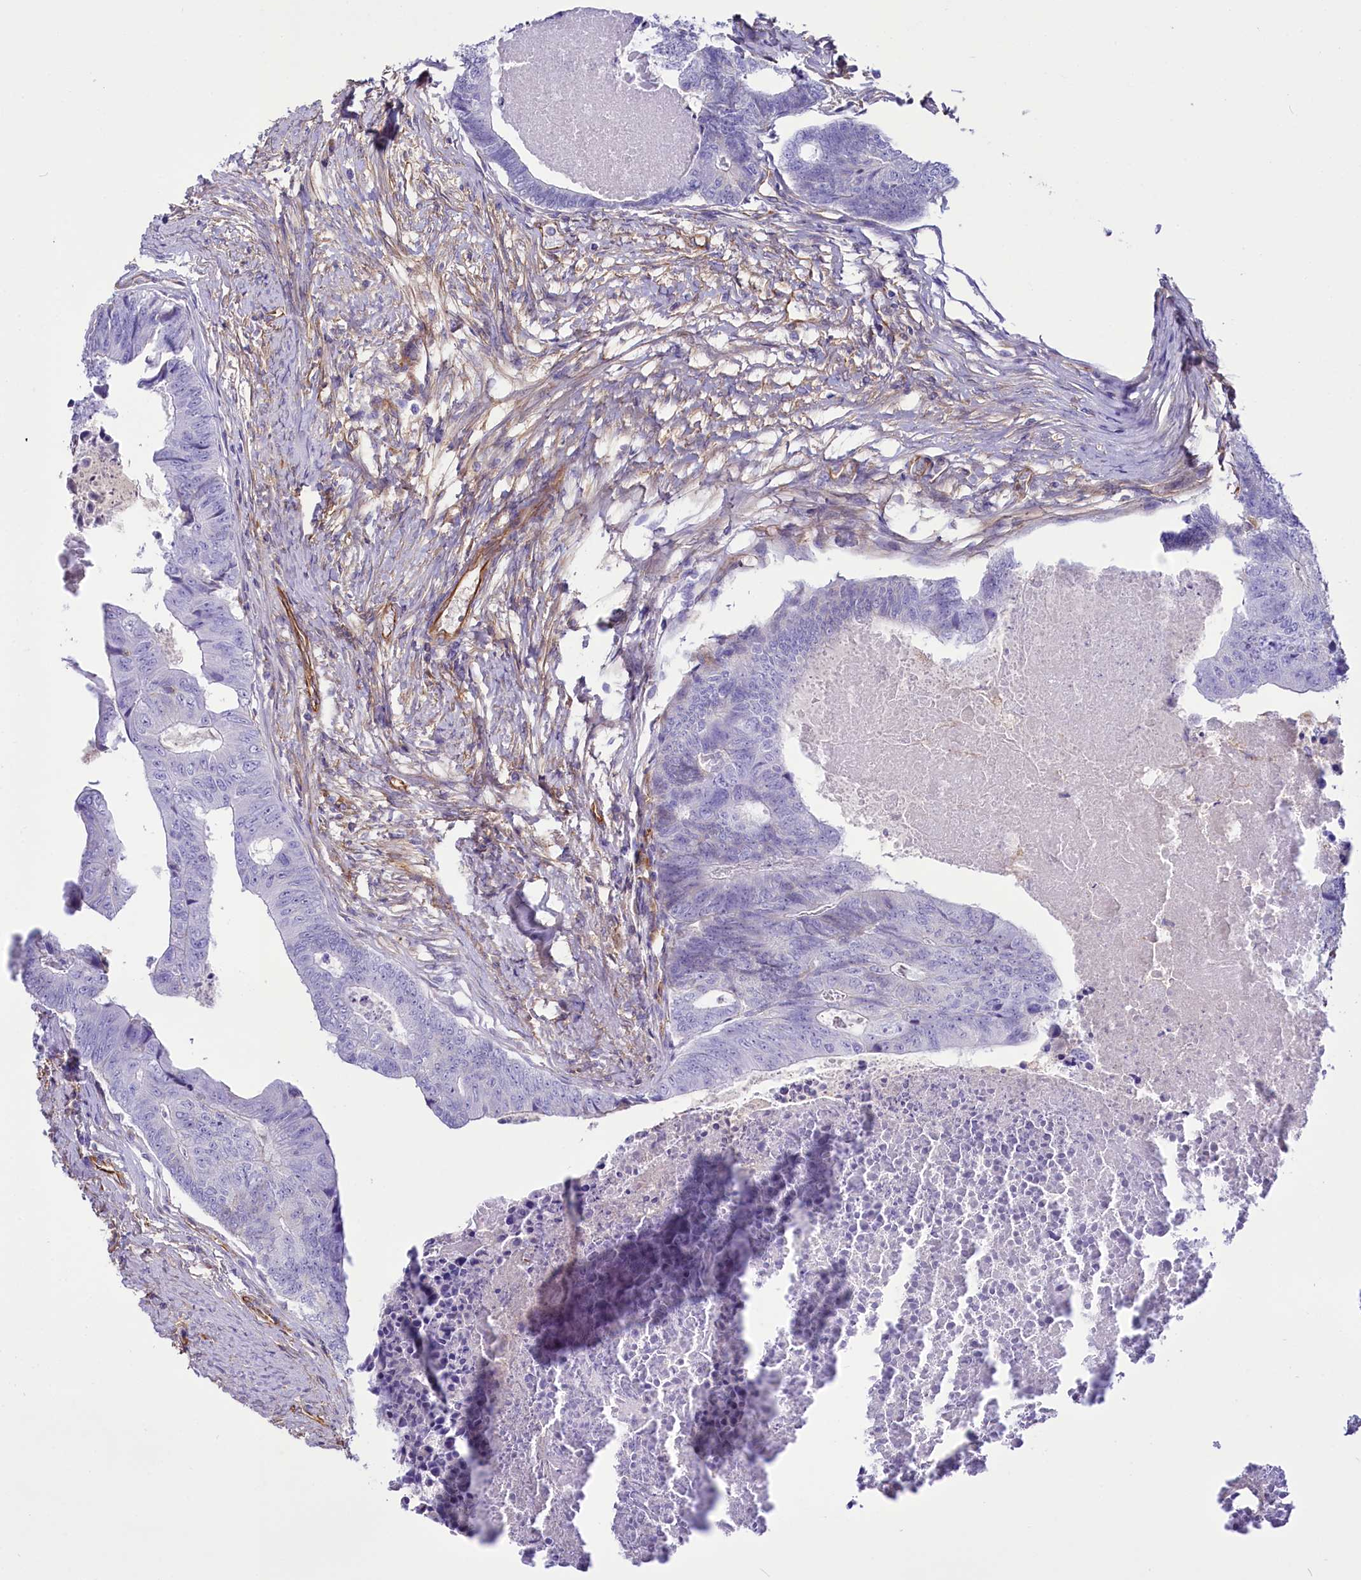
{"staining": {"intensity": "negative", "quantity": "none", "location": "none"}, "tissue": "colorectal cancer", "cell_type": "Tumor cells", "image_type": "cancer", "snomed": [{"axis": "morphology", "description": "Adenocarcinoma, NOS"}, {"axis": "topography", "description": "Colon"}], "caption": "Colorectal adenocarcinoma stained for a protein using immunohistochemistry shows no expression tumor cells.", "gene": "CD99", "patient": {"sex": "female", "age": 67}}